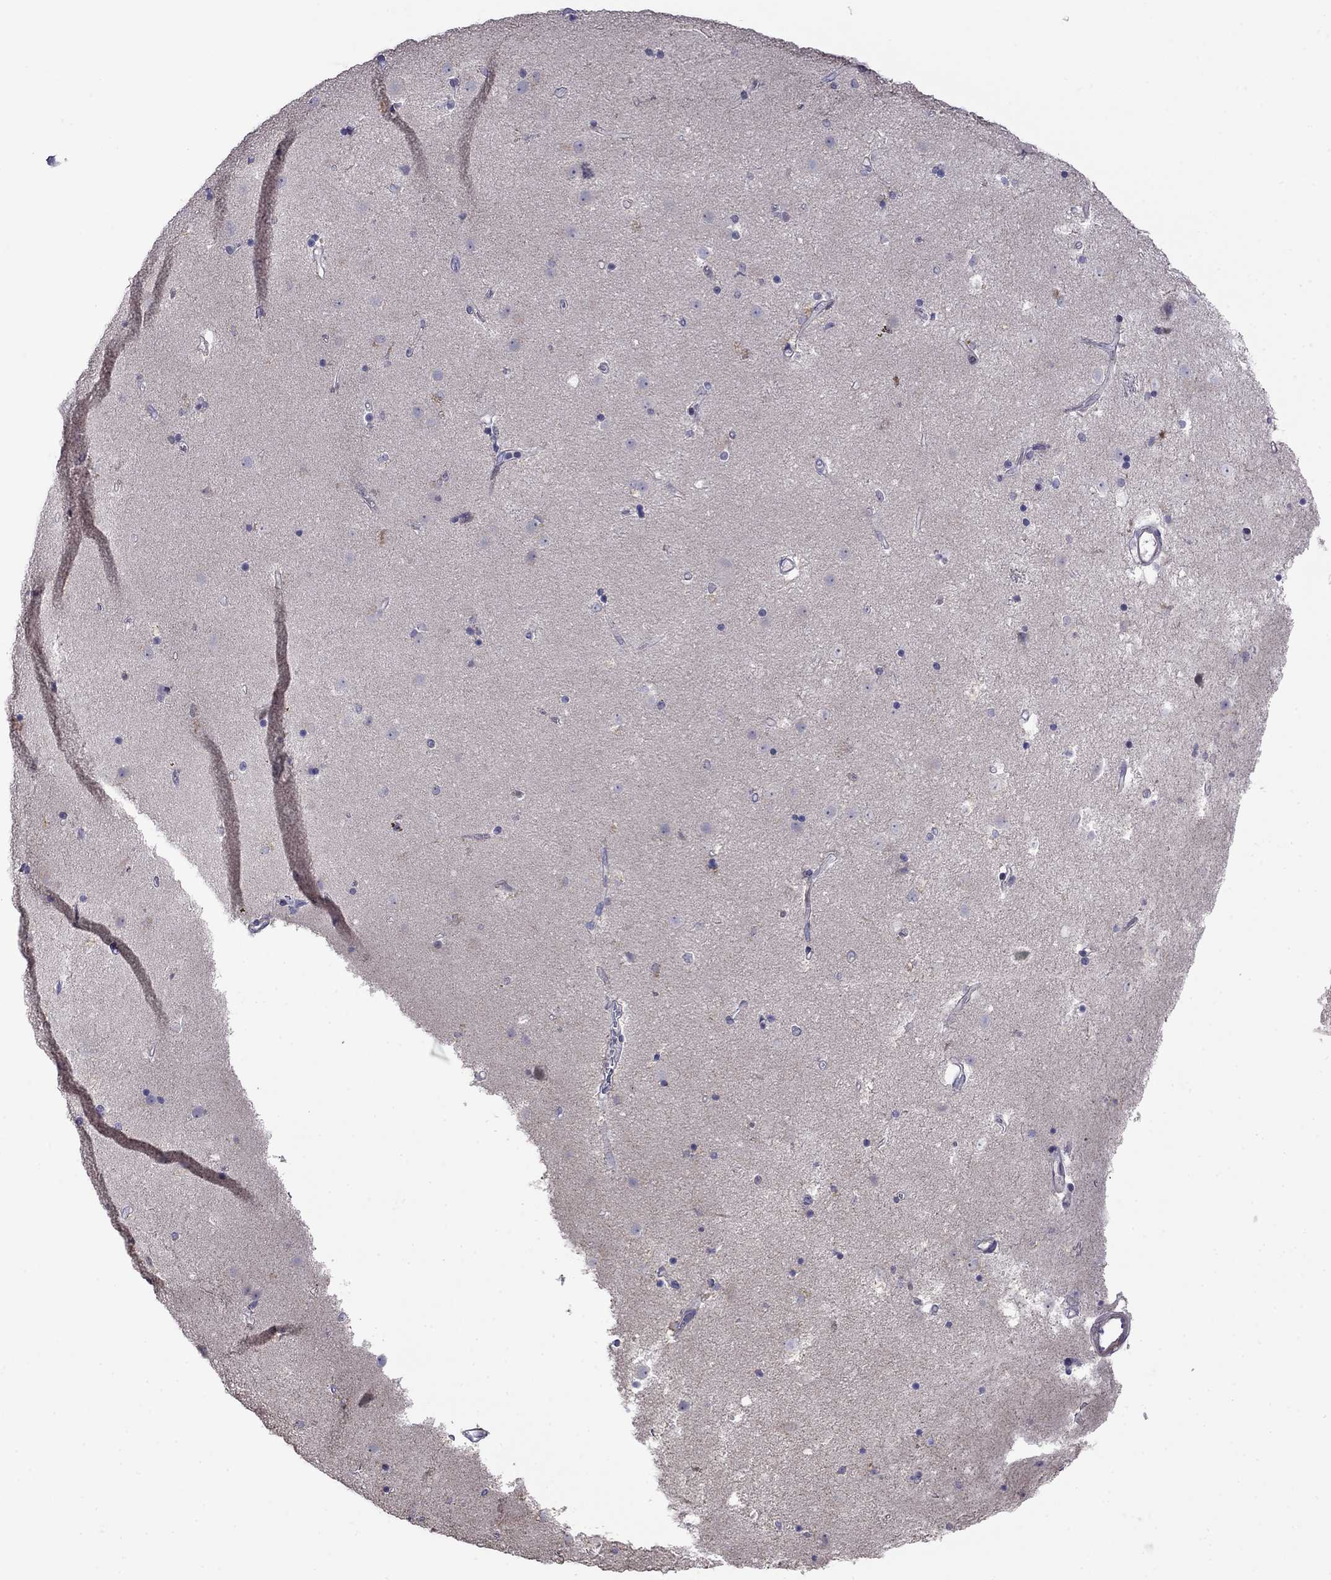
{"staining": {"intensity": "negative", "quantity": "none", "location": "none"}, "tissue": "caudate", "cell_type": "Glial cells", "image_type": "normal", "snomed": [{"axis": "morphology", "description": "Normal tissue, NOS"}, {"axis": "topography", "description": "Lateral ventricle wall"}], "caption": "Immunohistochemistry (IHC) of unremarkable human caudate exhibits no positivity in glial cells.", "gene": "LRRC39", "patient": {"sex": "female", "age": 71}}